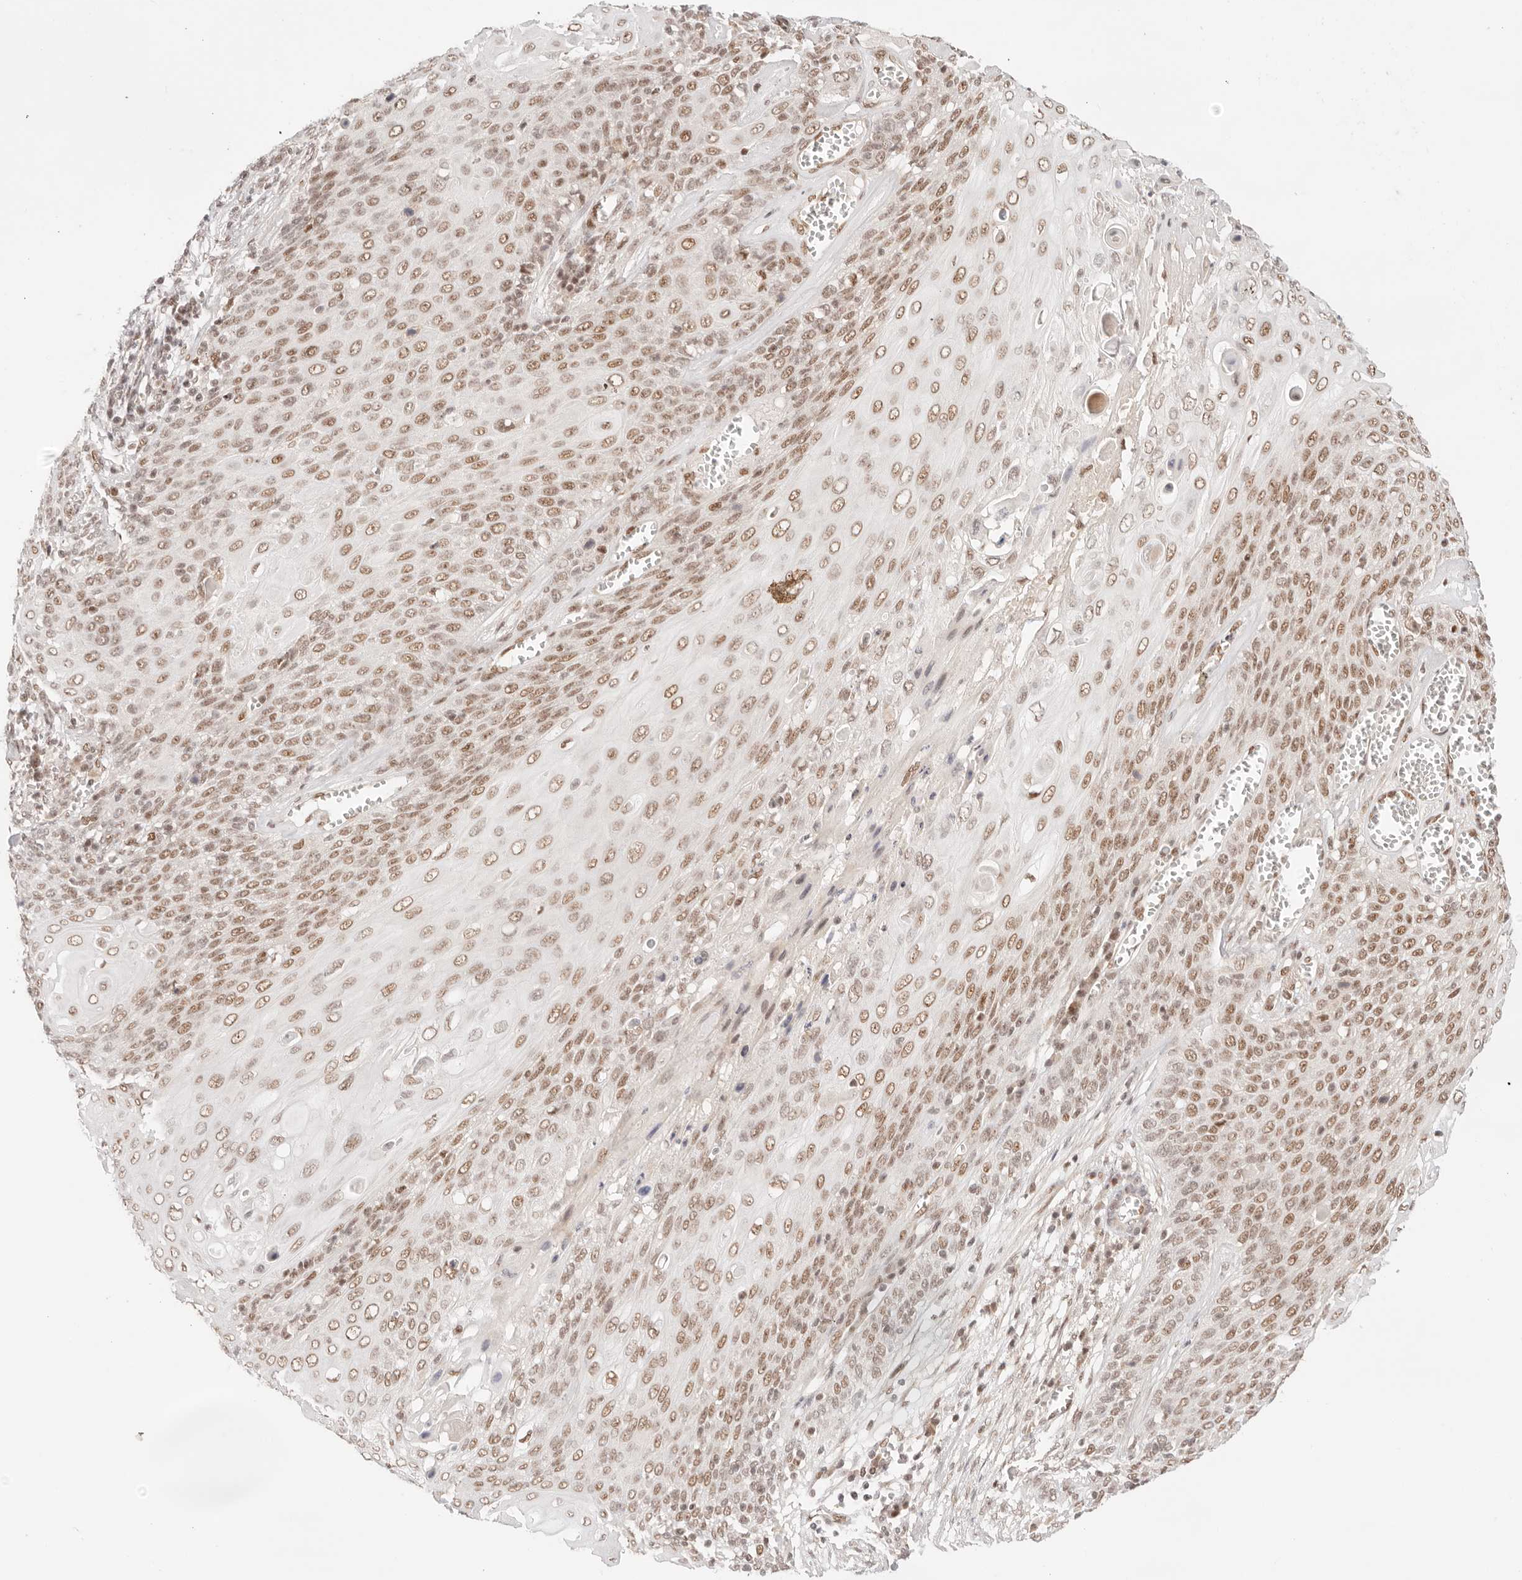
{"staining": {"intensity": "moderate", "quantity": ">75%", "location": "nuclear"}, "tissue": "cervical cancer", "cell_type": "Tumor cells", "image_type": "cancer", "snomed": [{"axis": "morphology", "description": "Squamous cell carcinoma, NOS"}, {"axis": "topography", "description": "Cervix"}], "caption": "Moderate nuclear protein positivity is present in about >75% of tumor cells in cervical squamous cell carcinoma.", "gene": "GTF2E2", "patient": {"sex": "female", "age": 39}}